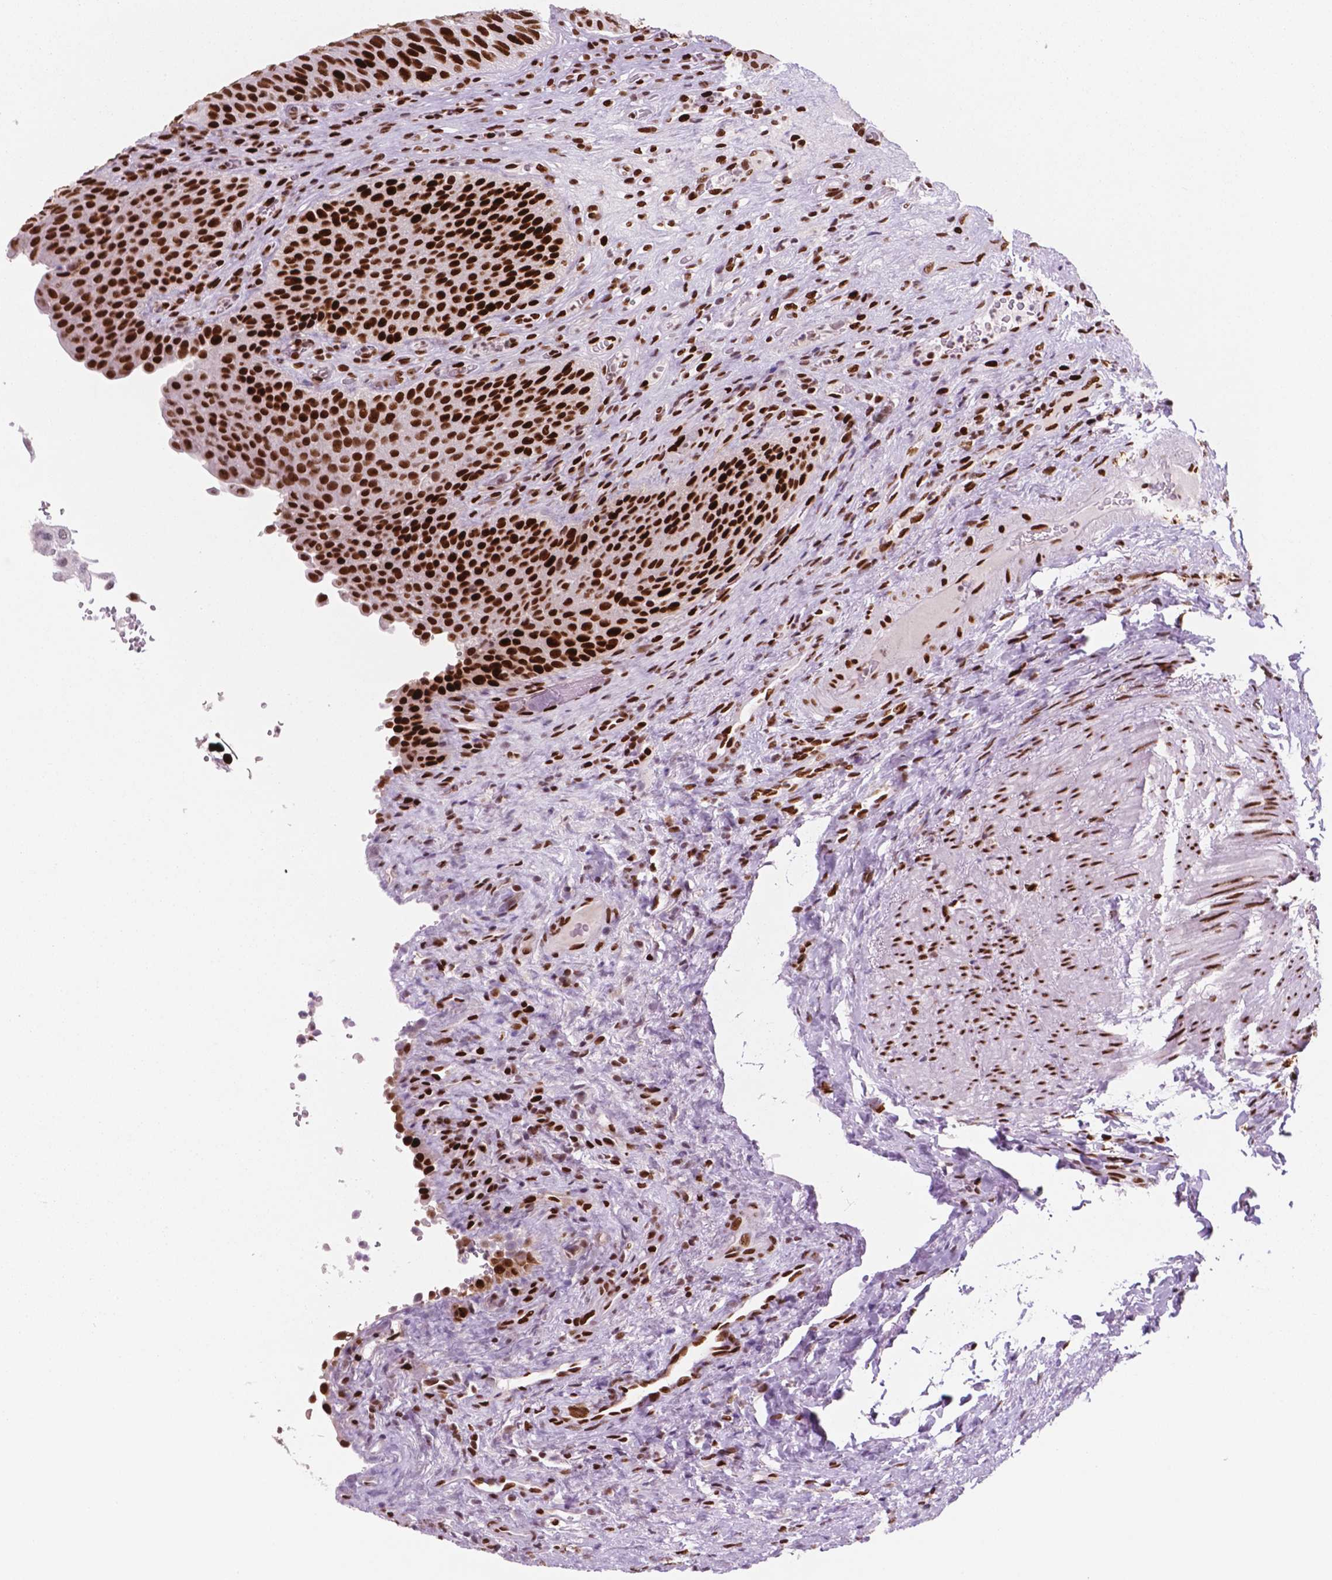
{"staining": {"intensity": "strong", "quantity": ">75%", "location": "nuclear"}, "tissue": "urinary bladder", "cell_type": "Urothelial cells", "image_type": "normal", "snomed": [{"axis": "morphology", "description": "Normal tissue, NOS"}, {"axis": "topography", "description": "Urinary bladder"}, {"axis": "topography", "description": "Peripheral nerve tissue"}], "caption": "Urinary bladder was stained to show a protein in brown. There is high levels of strong nuclear expression in about >75% of urothelial cells. (DAB IHC with brightfield microscopy, high magnification).", "gene": "MSH6", "patient": {"sex": "male", "age": 66}}